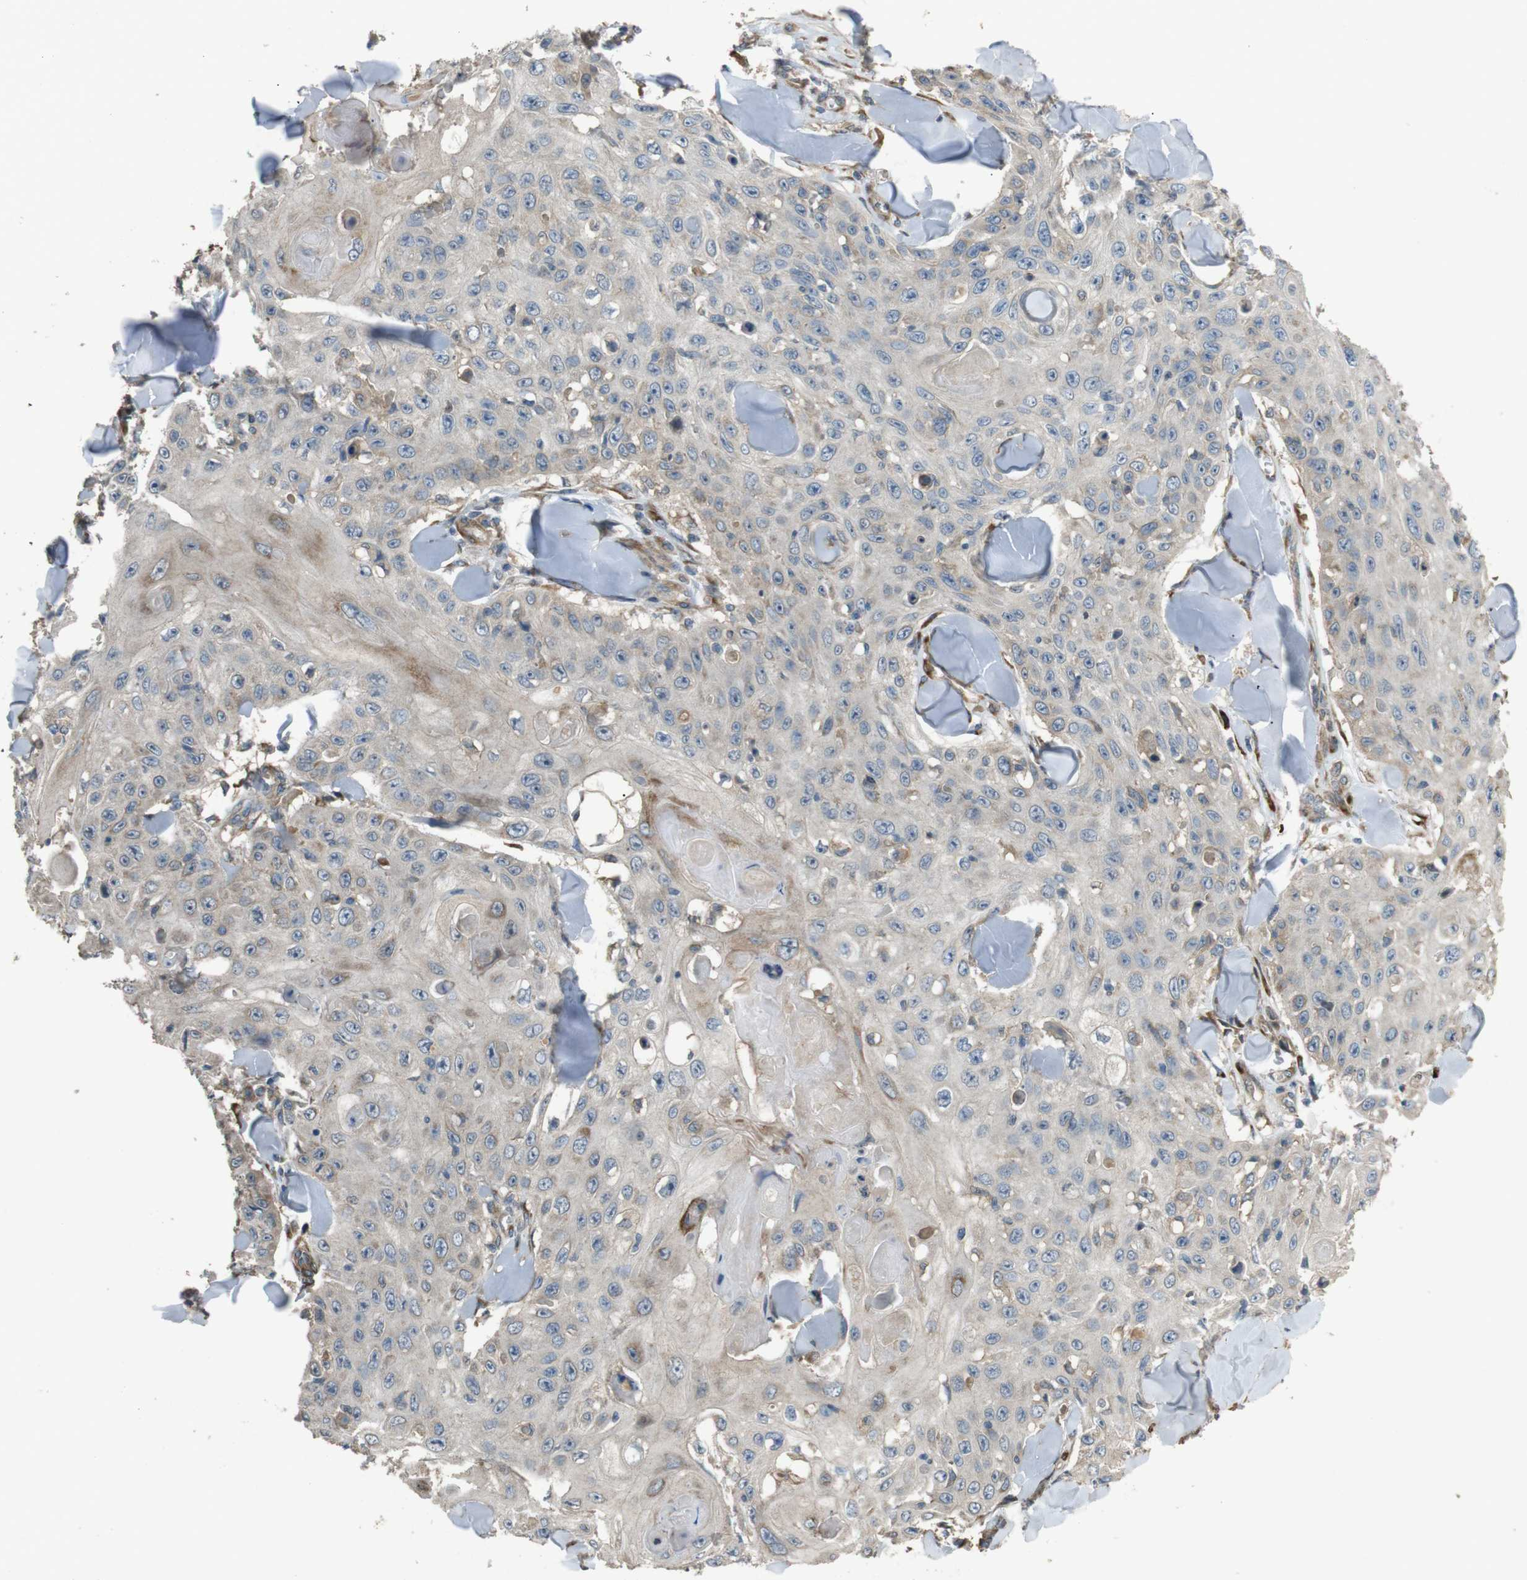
{"staining": {"intensity": "negative", "quantity": "none", "location": "none"}, "tissue": "skin cancer", "cell_type": "Tumor cells", "image_type": "cancer", "snomed": [{"axis": "morphology", "description": "Squamous cell carcinoma, NOS"}, {"axis": "topography", "description": "Skin"}], "caption": "IHC micrograph of squamous cell carcinoma (skin) stained for a protein (brown), which reveals no expression in tumor cells.", "gene": "ARHGAP24", "patient": {"sex": "male", "age": 86}}